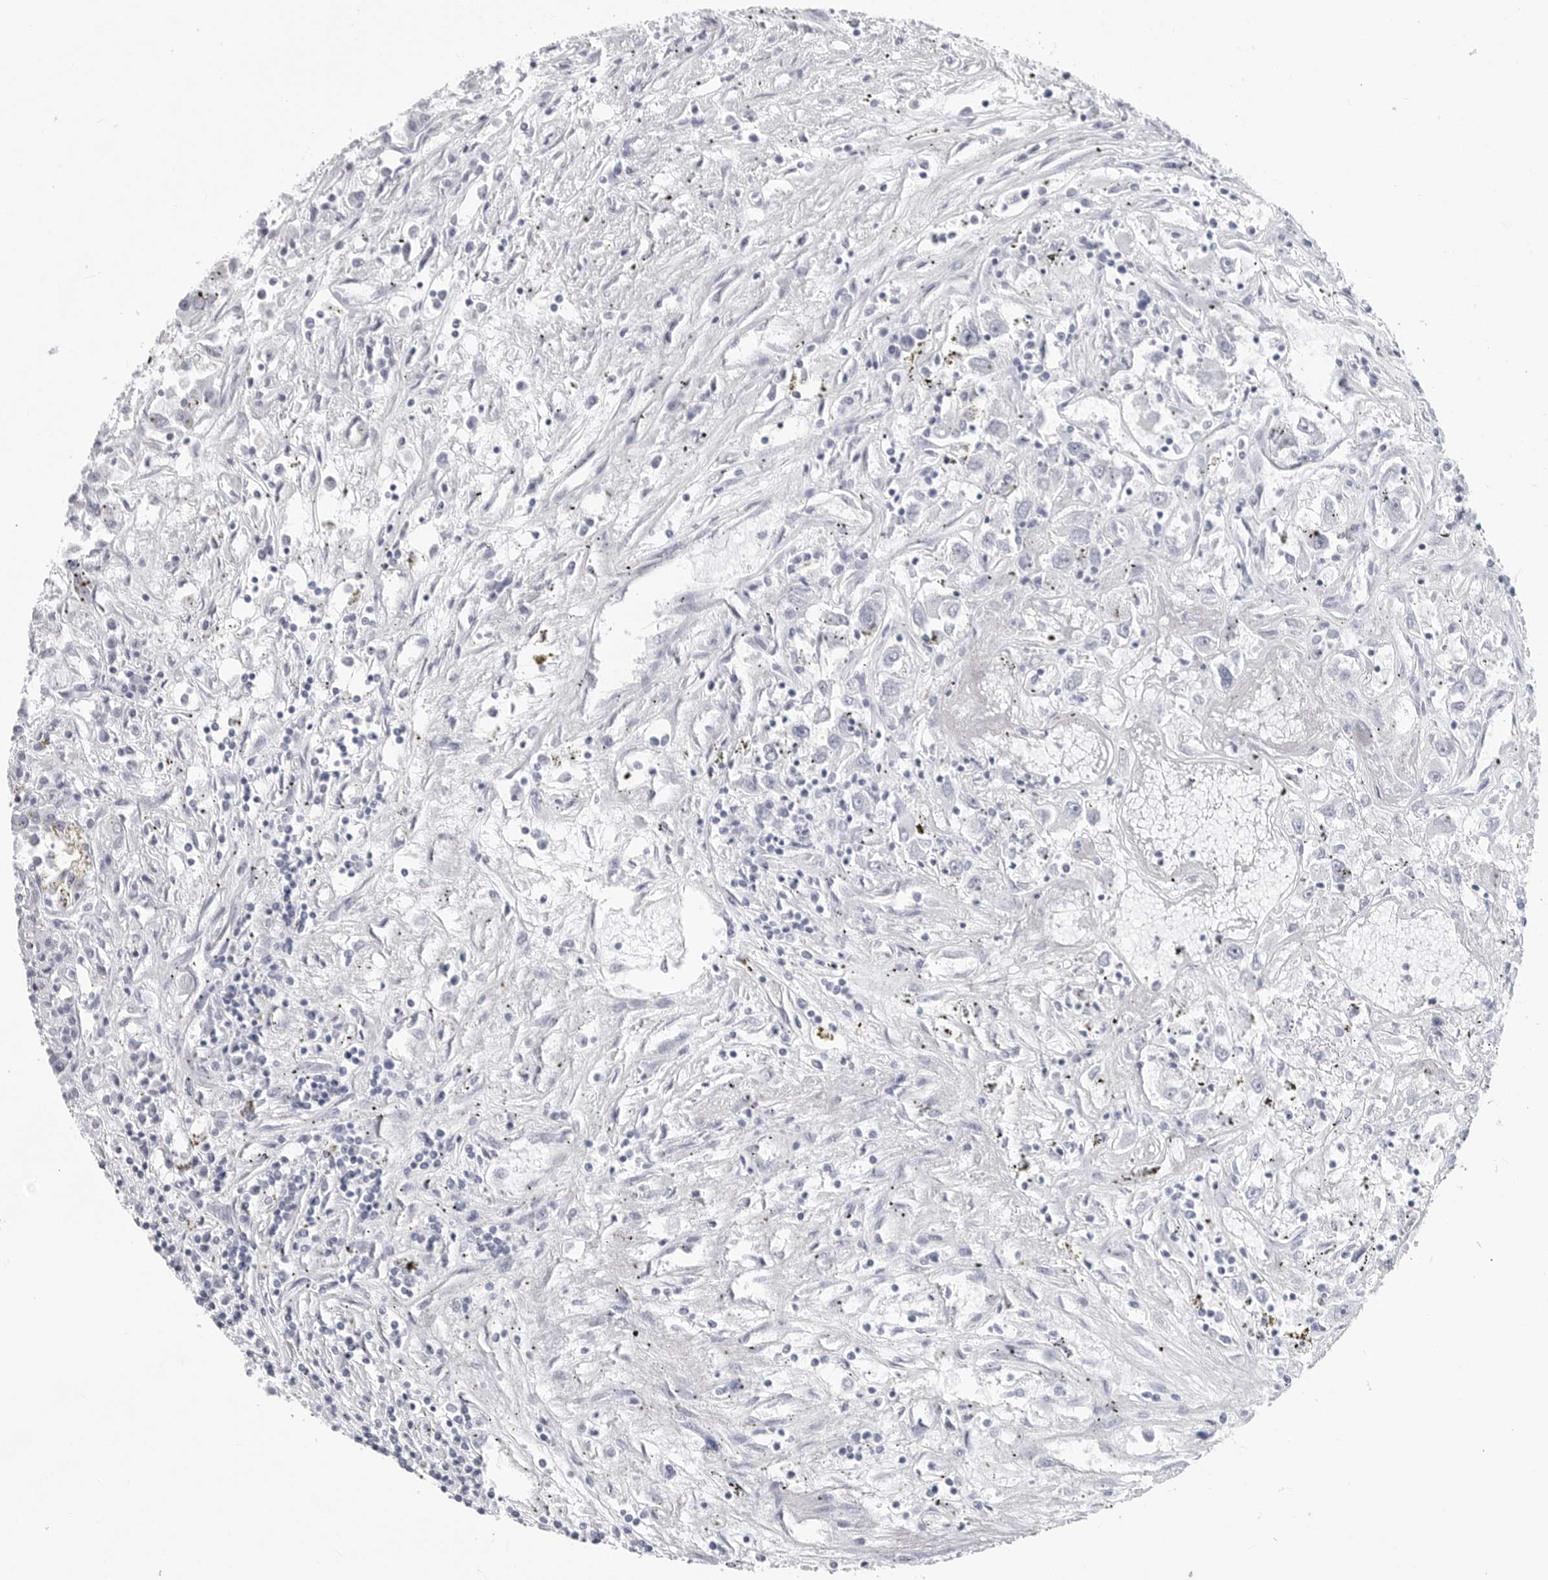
{"staining": {"intensity": "negative", "quantity": "none", "location": "none"}, "tissue": "renal cancer", "cell_type": "Tumor cells", "image_type": "cancer", "snomed": [{"axis": "morphology", "description": "Adenocarcinoma, NOS"}, {"axis": "topography", "description": "Kidney"}], "caption": "High magnification brightfield microscopy of adenocarcinoma (renal) stained with DAB (3,3'-diaminobenzidine) (brown) and counterstained with hematoxylin (blue): tumor cells show no significant expression. (DAB IHC, high magnification).", "gene": "CSH1", "patient": {"sex": "female", "age": 52}}